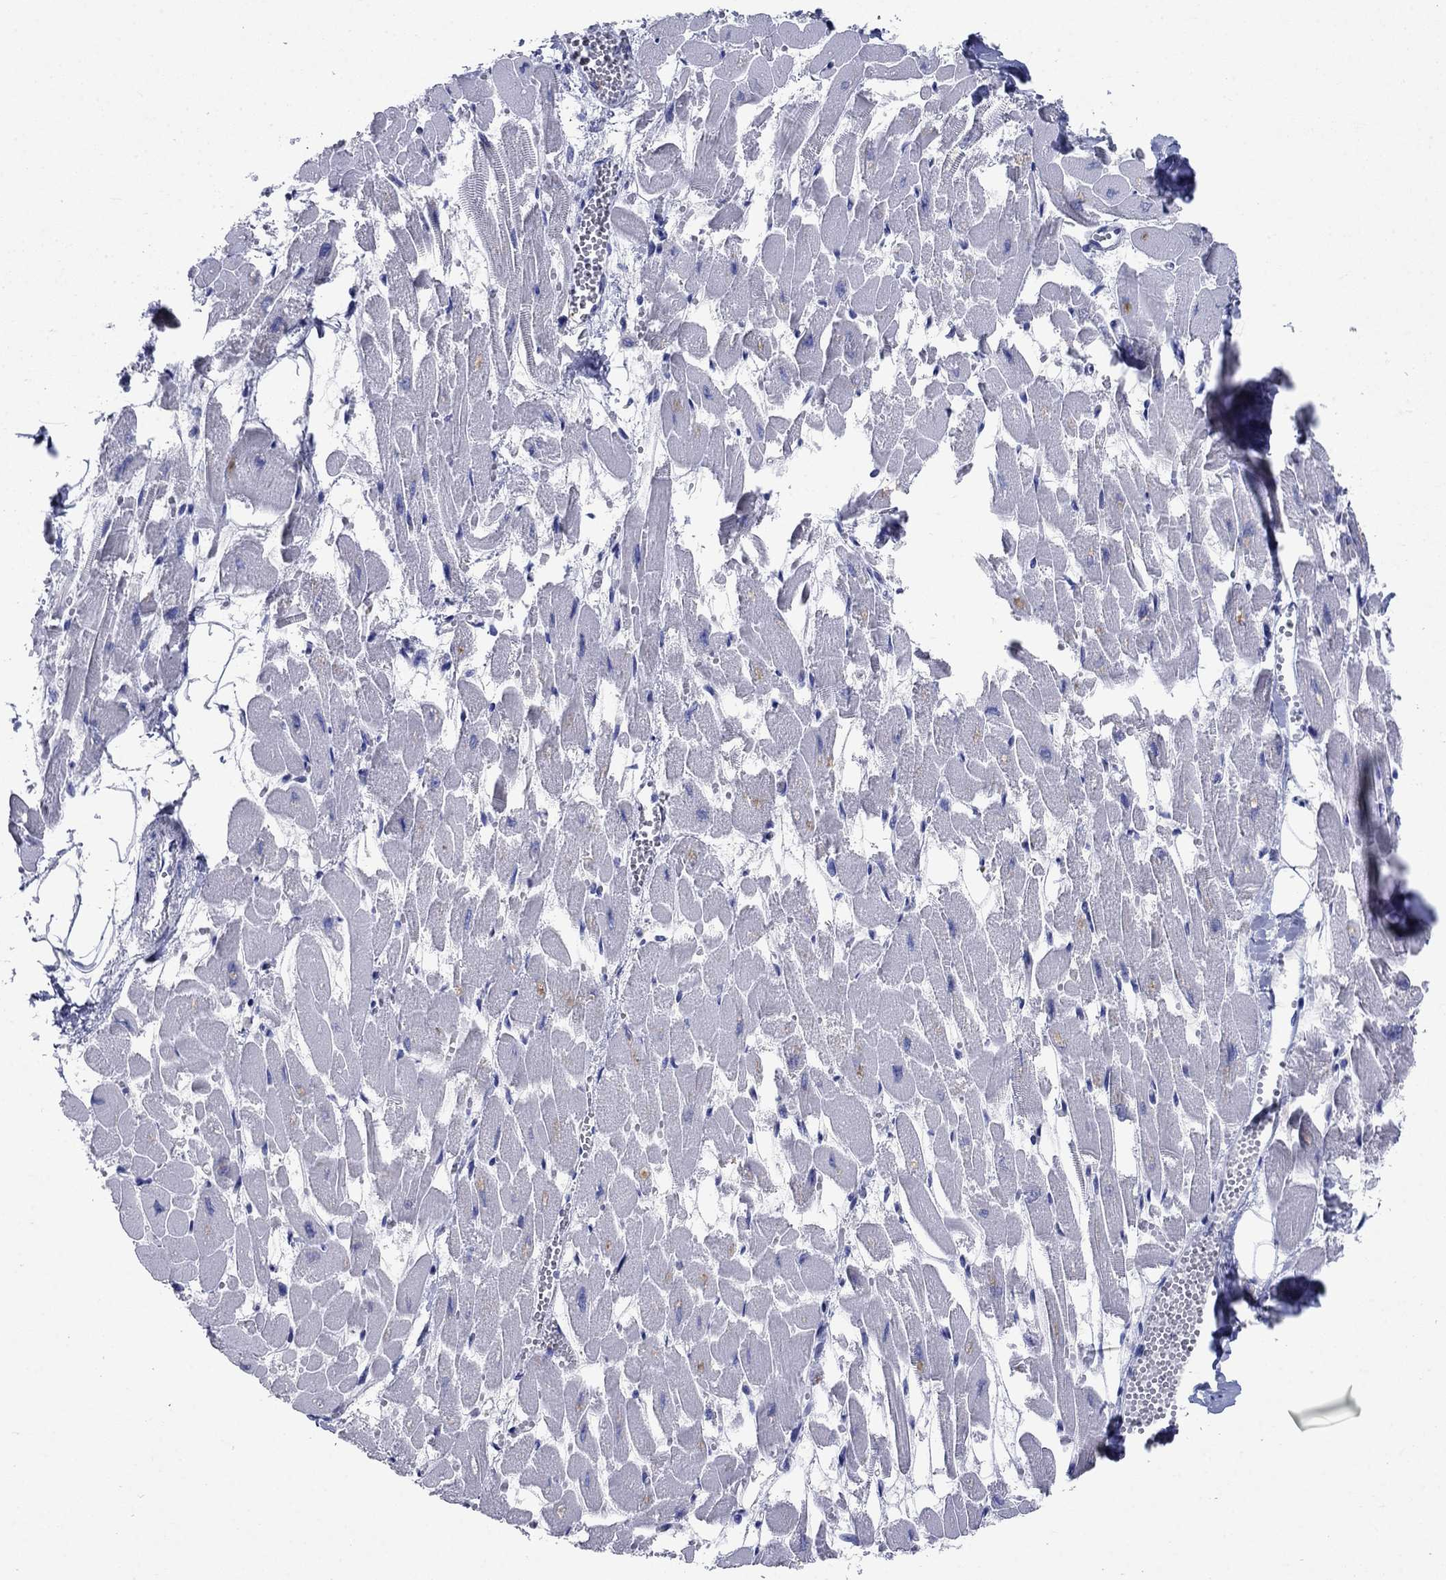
{"staining": {"intensity": "negative", "quantity": "none", "location": "none"}, "tissue": "heart muscle", "cell_type": "Cardiomyocytes", "image_type": "normal", "snomed": [{"axis": "morphology", "description": "Normal tissue, NOS"}, {"axis": "topography", "description": "Heart"}], "caption": "Immunohistochemistry (IHC) photomicrograph of unremarkable heart muscle stained for a protein (brown), which reveals no staining in cardiomyocytes.", "gene": "SULT2B1", "patient": {"sex": "female", "age": 52}}